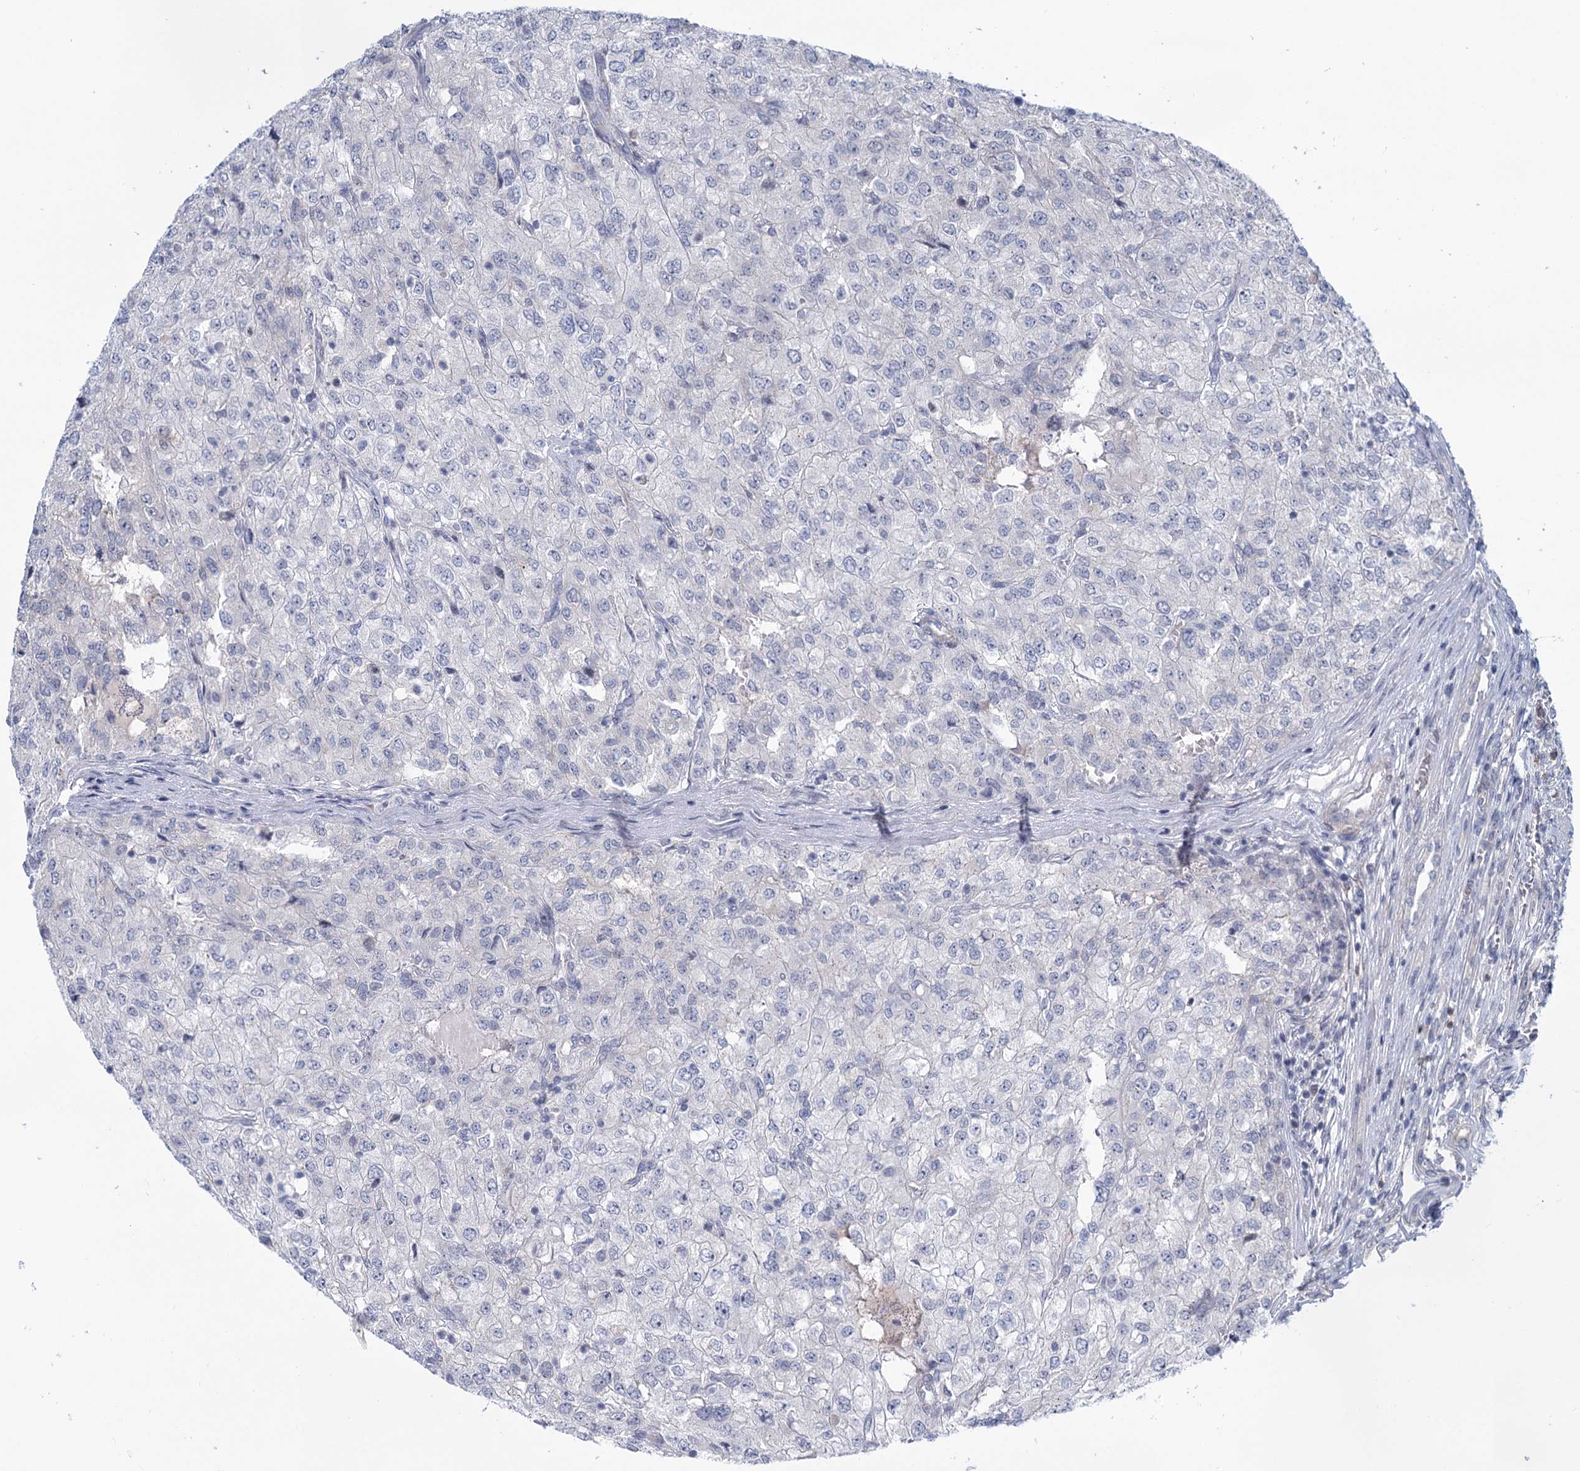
{"staining": {"intensity": "negative", "quantity": "none", "location": "none"}, "tissue": "renal cancer", "cell_type": "Tumor cells", "image_type": "cancer", "snomed": [{"axis": "morphology", "description": "Adenocarcinoma, NOS"}, {"axis": "topography", "description": "Kidney"}], "caption": "An immunohistochemistry (IHC) photomicrograph of renal adenocarcinoma is shown. There is no staining in tumor cells of renal adenocarcinoma. (Stains: DAB immunohistochemistry (IHC) with hematoxylin counter stain, Microscopy: brightfield microscopy at high magnification).", "gene": "STAP1", "patient": {"sex": "female", "age": 54}}